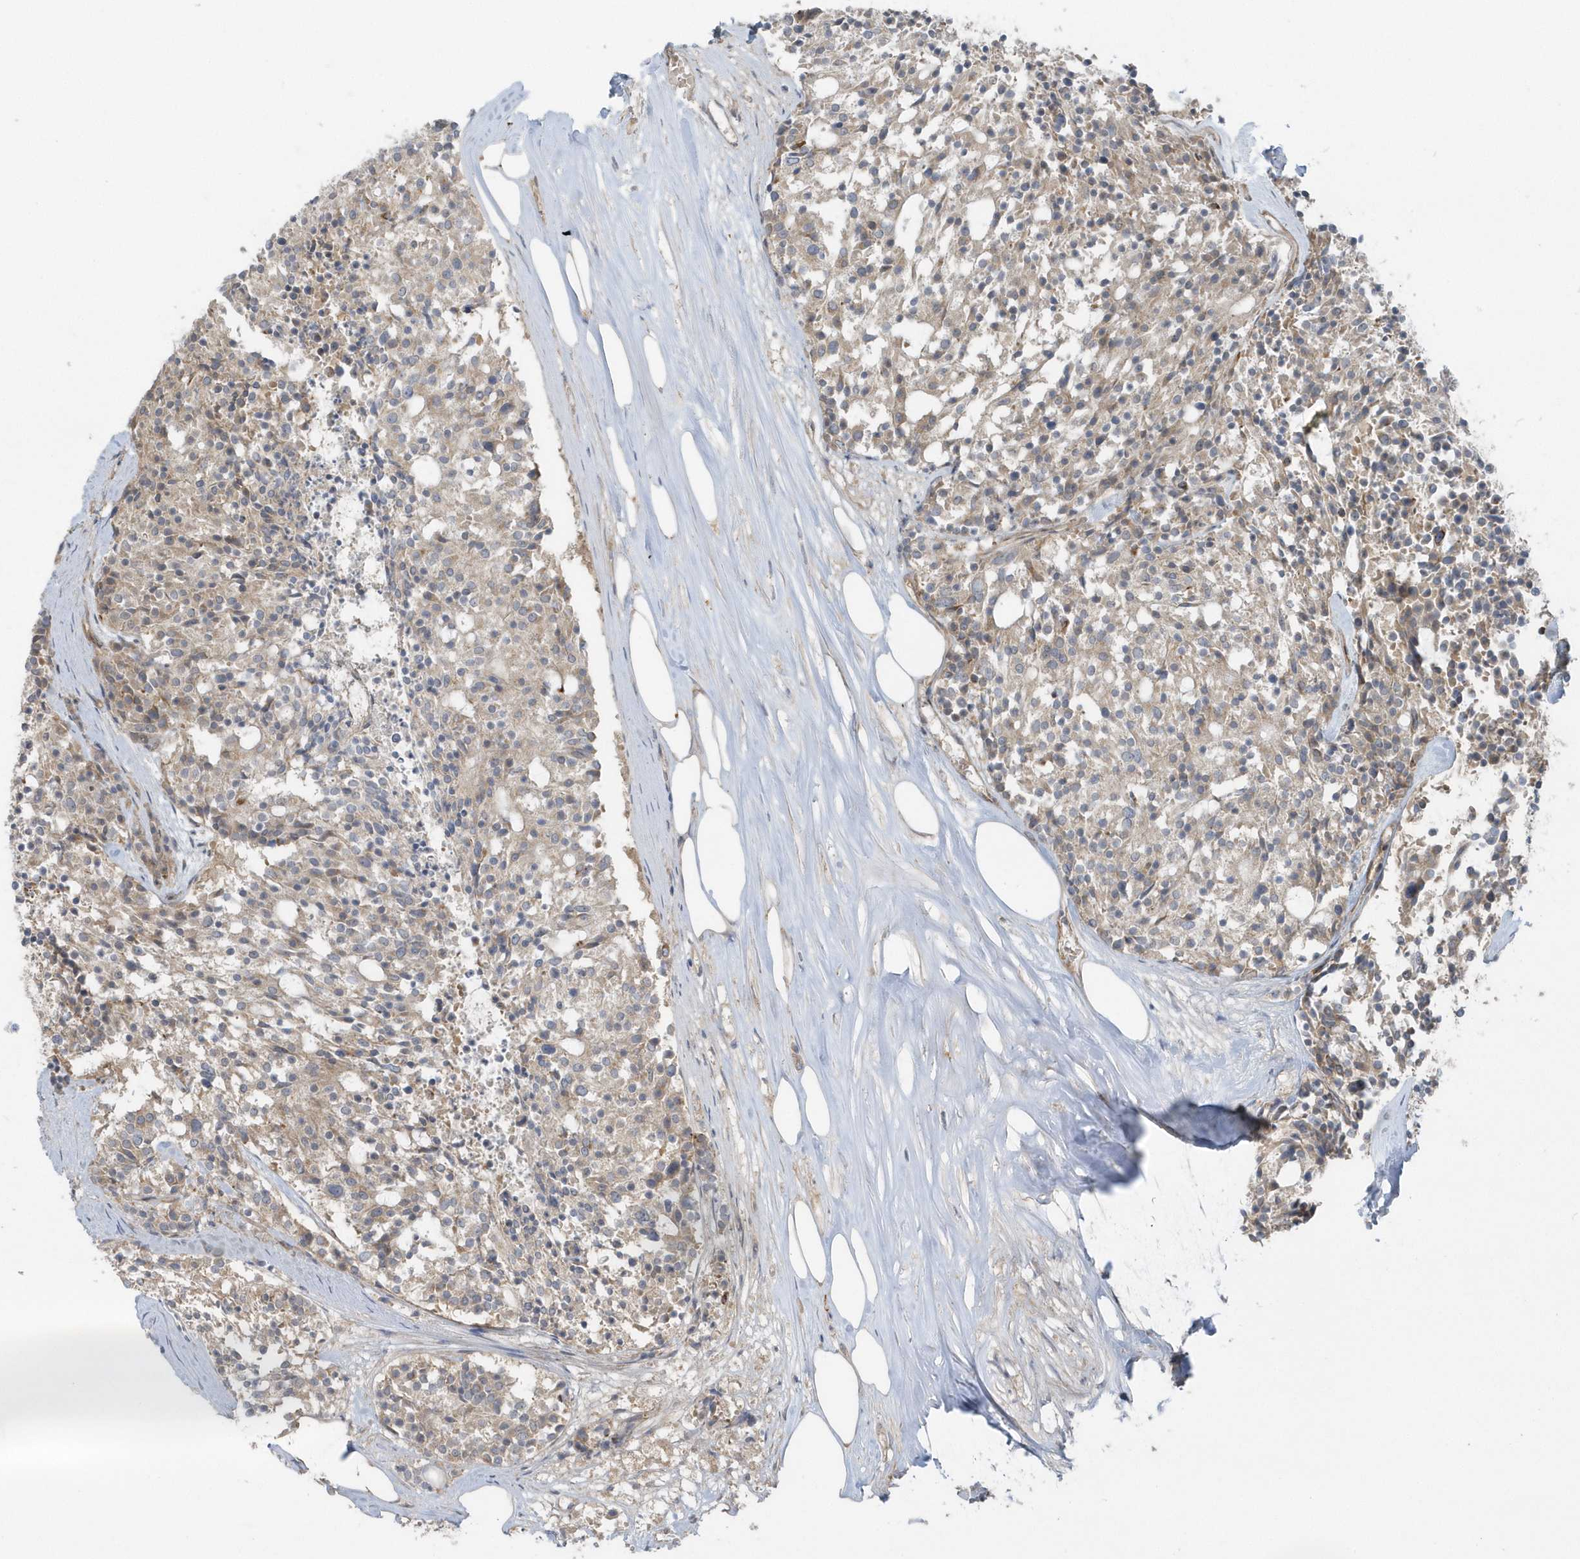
{"staining": {"intensity": "weak", "quantity": "<25%", "location": "cytoplasmic/membranous"}, "tissue": "carcinoid", "cell_type": "Tumor cells", "image_type": "cancer", "snomed": [{"axis": "morphology", "description": "Carcinoid, malignant, NOS"}, {"axis": "topography", "description": "Pancreas"}], "caption": "DAB (3,3'-diaminobenzidine) immunohistochemical staining of human carcinoid exhibits no significant positivity in tumor cells.", "gene": "ACTR1A", "patient": {"sex": "female", "age": 54}}